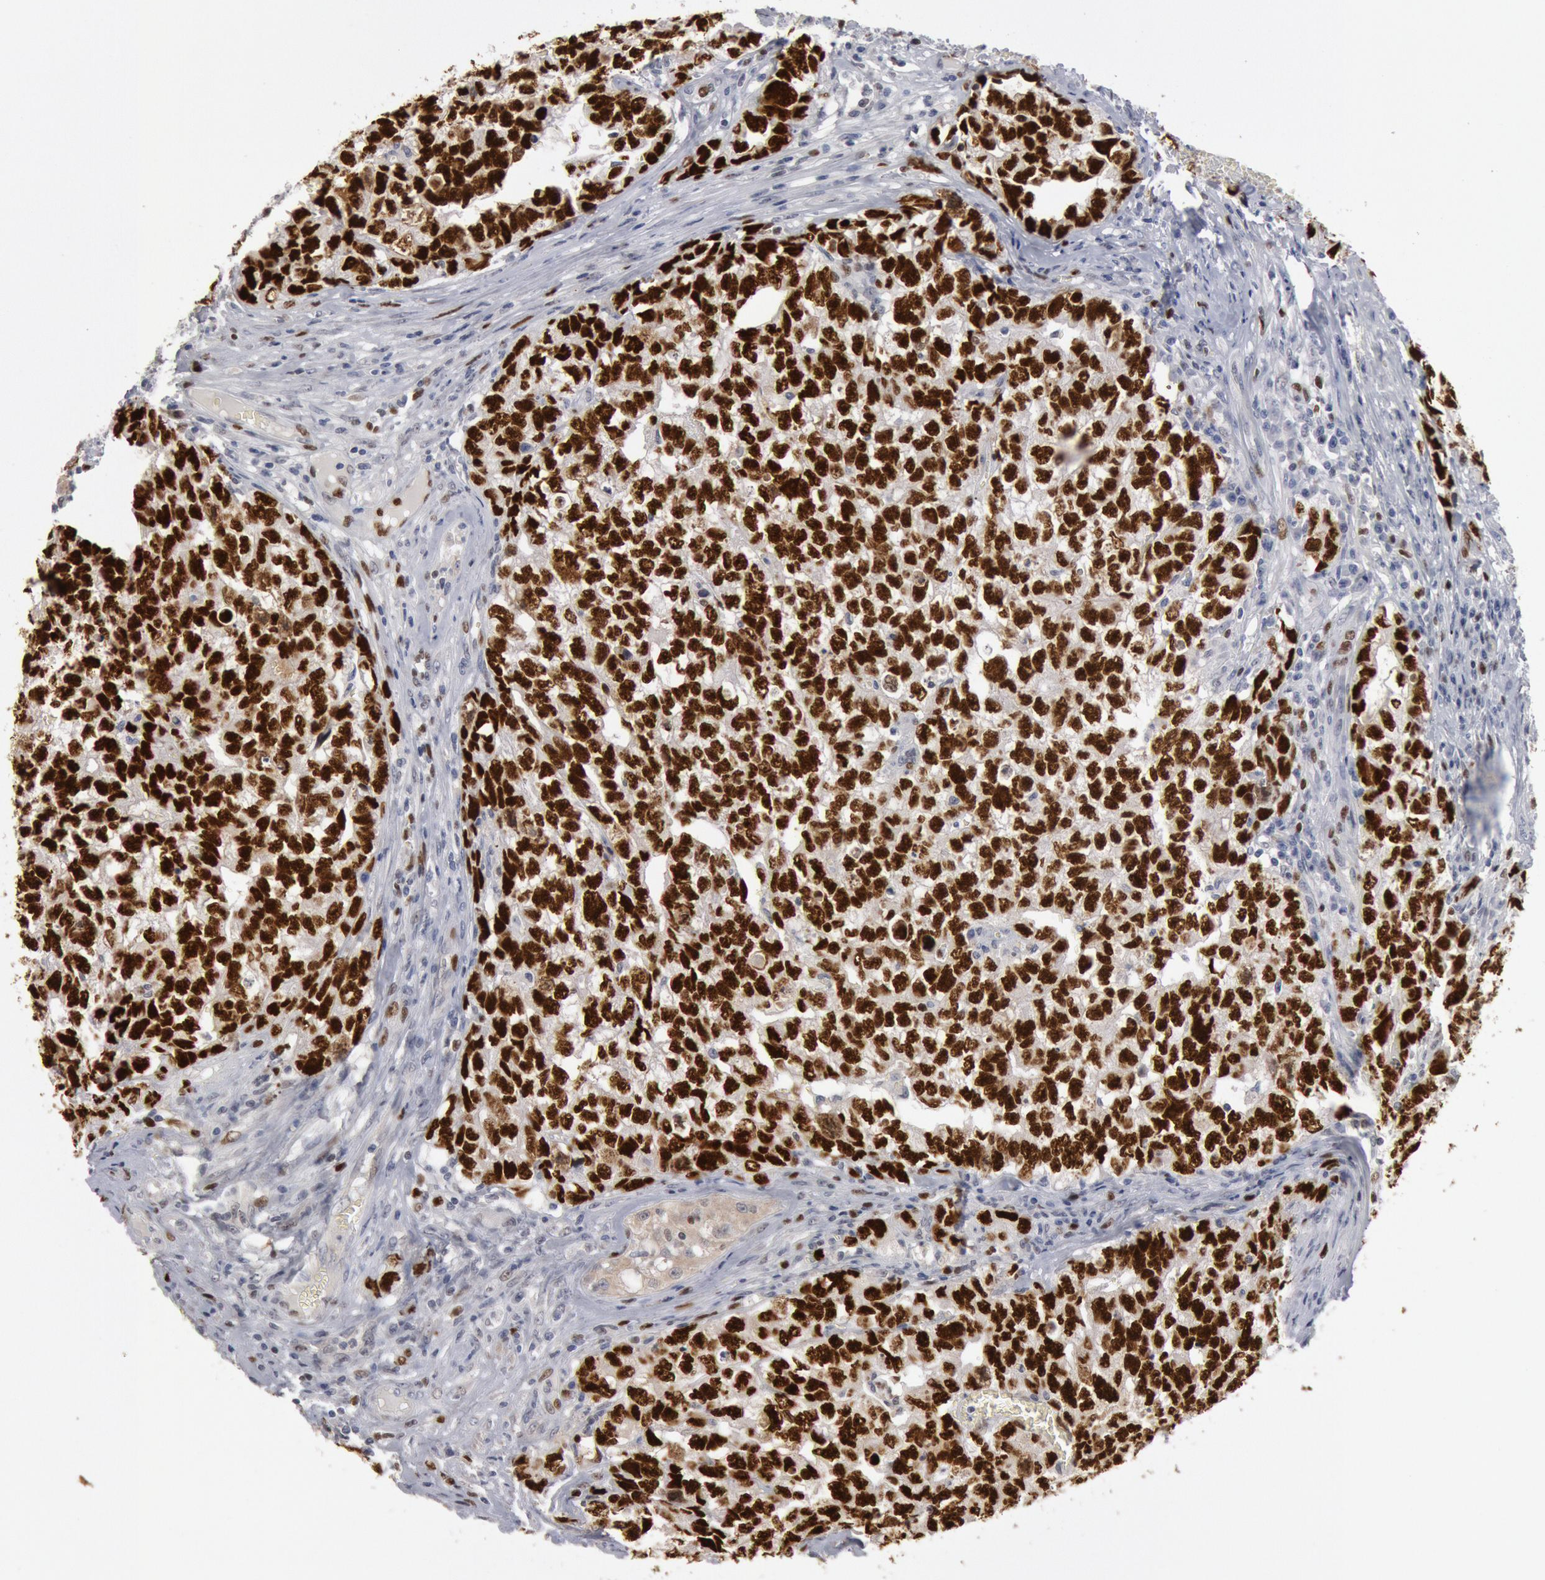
{"staining": {"intensity": "strong", "quantity": ">75%", "location": "nuclear"}, "tissue": "testis cancer", "cell_type": "Tumor cells", "image_type": "cancer", "snomed": [{"axis": "morphology", "description": "Carcinoma, Embryonal, NOS"}, {"axis": "topography", "description": "Testis"}], "caption": "This is a photomicrograph of immunohistochemistry staining of testis cancer (embryonal carcinoma), which shows strong expression in the nuclear of tumor cells.", "gene": "WDHD1", "patient": {"sex": "male", "age": 31}}